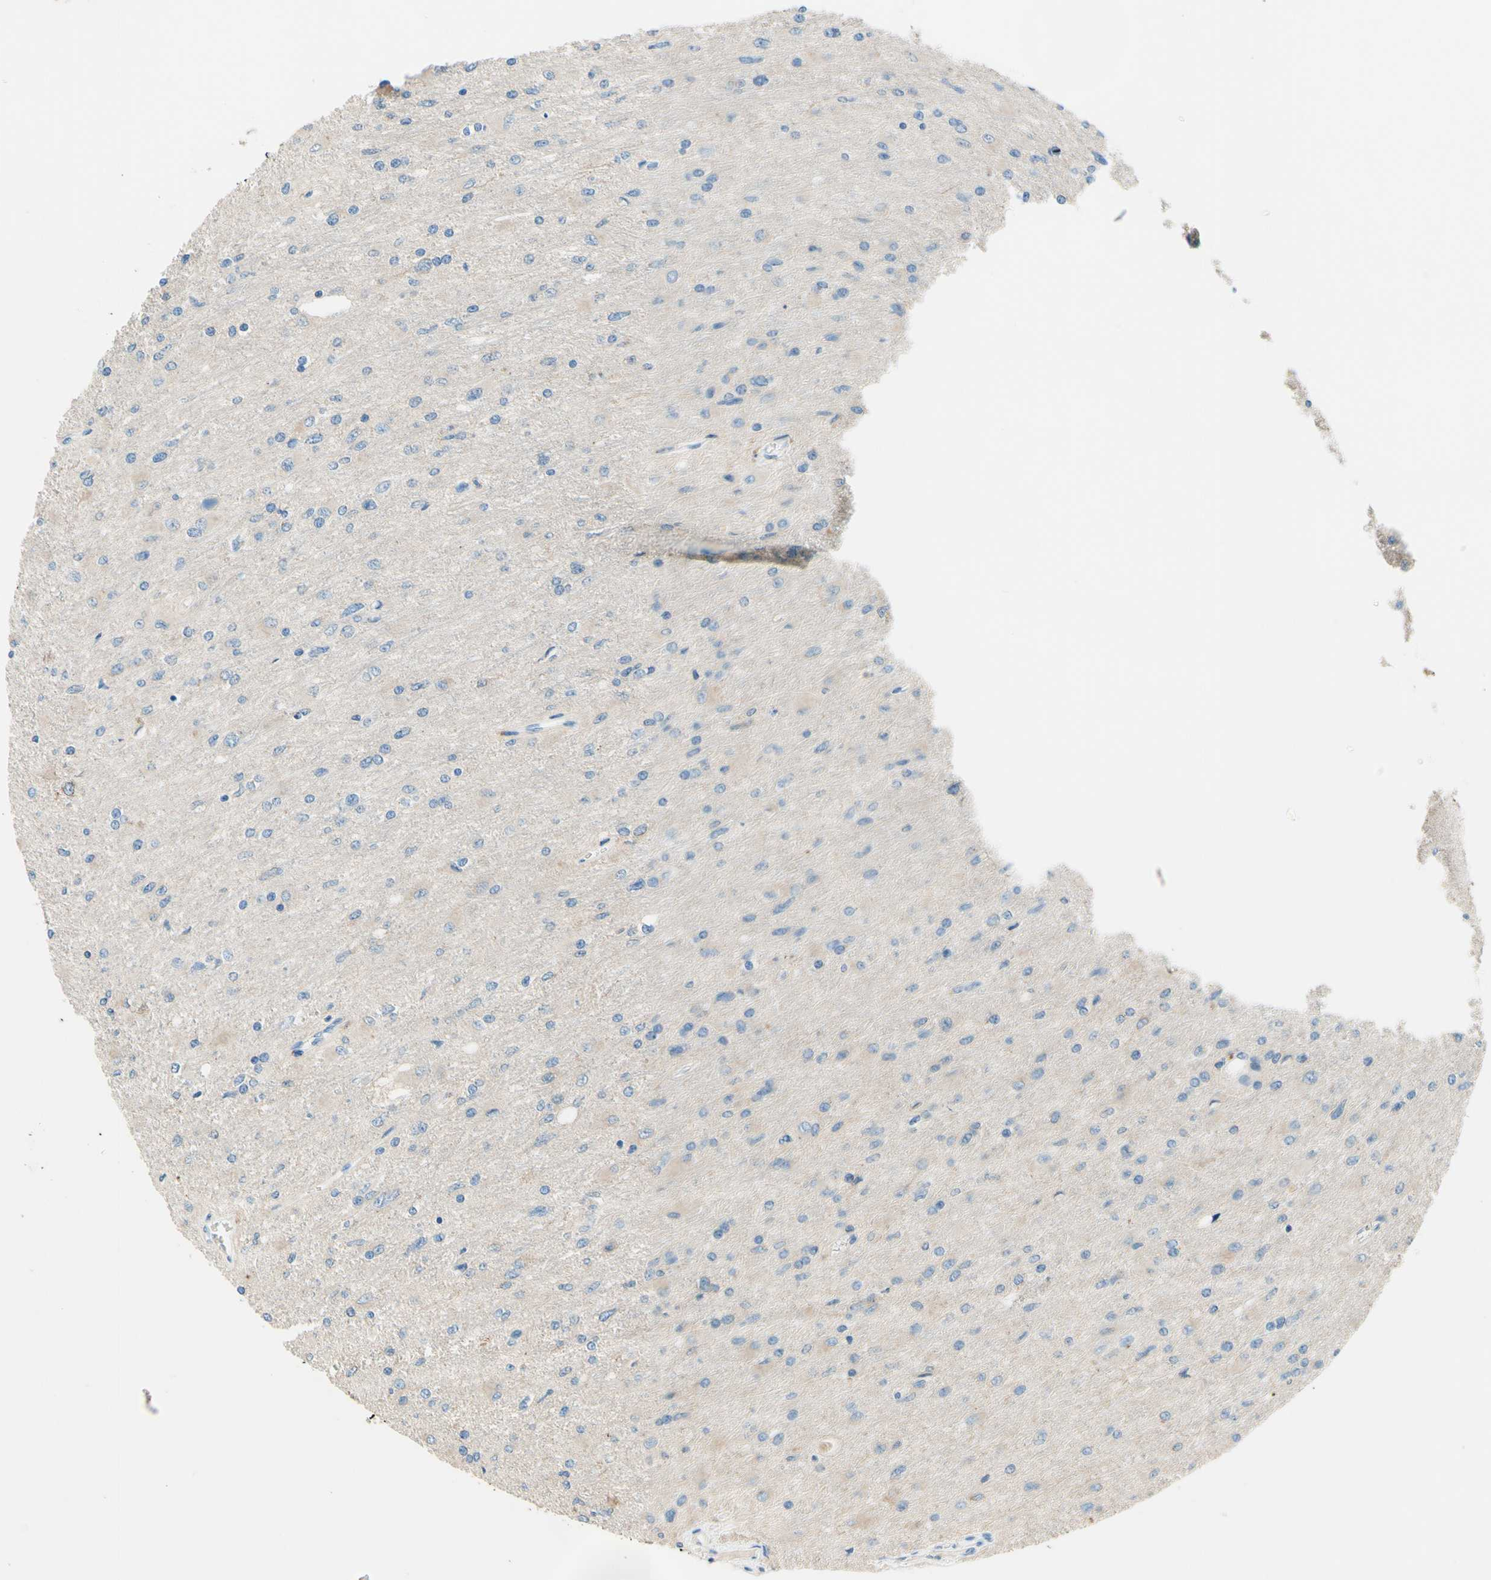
{"staining": {"intensity": "negative", "quantity": "none", "location": "none"}, "tissue": "glioma", "cell_type": "Tumor cells", "image_type": "cancer", "snomed": [{"axis": "morphology", "description": "Glioma, malignant, High grade"}, {"axis": "topography", "description": "Cerebral cortex"}], "caption": "The image exhibits no staining of tumor cells in glioma. The staining was performed using DAB to visualize the protein expression in brown, while the nuclei were stained in blue with hematoxylin (Magnification: 20x).", "gene": "SIGLEC9", "patient": {"sex": "female", "age": 36}}